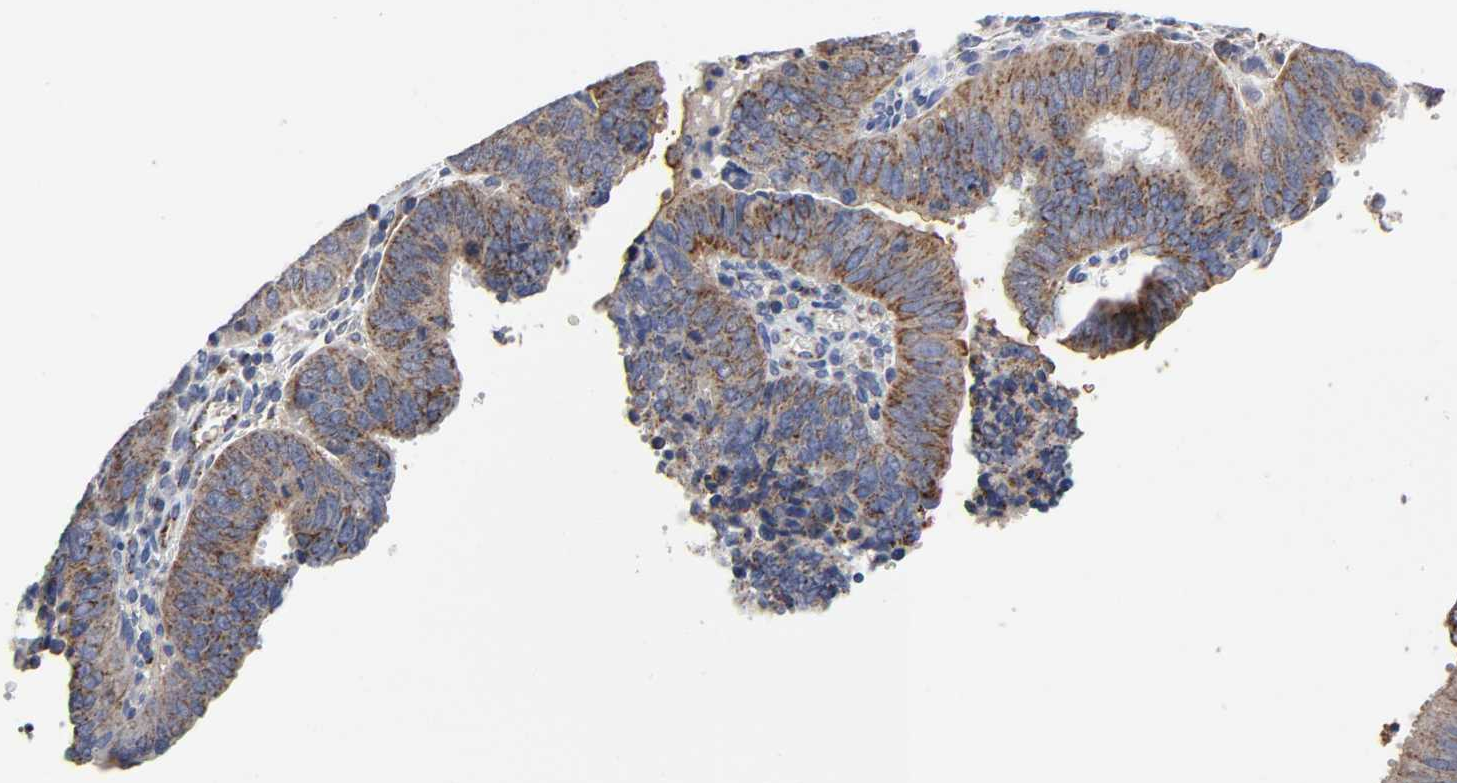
{"staining": {"intensity": "moderate", "quantity": ">75%", "location": "cytoplasmic/membranous"}, "tissue": "cervical cancer", "cell_type": "Tumor cells", "image_type": "cancer", "snomed": [{"axis": "morphology", "description": "Adenocarcinoma, NOS"}, {"axis": "topography", "description": "Cervix"}], "caption": "IHC micrograph of adenocarcinoma (cervical) stained for a protein (brown), which demonstrates medium levels of moderate cytoplasmic/membranous expression in about >75% of tumor cells.", "gene": "AOPEP", "patient": {"sex": "female", "age": 44}}